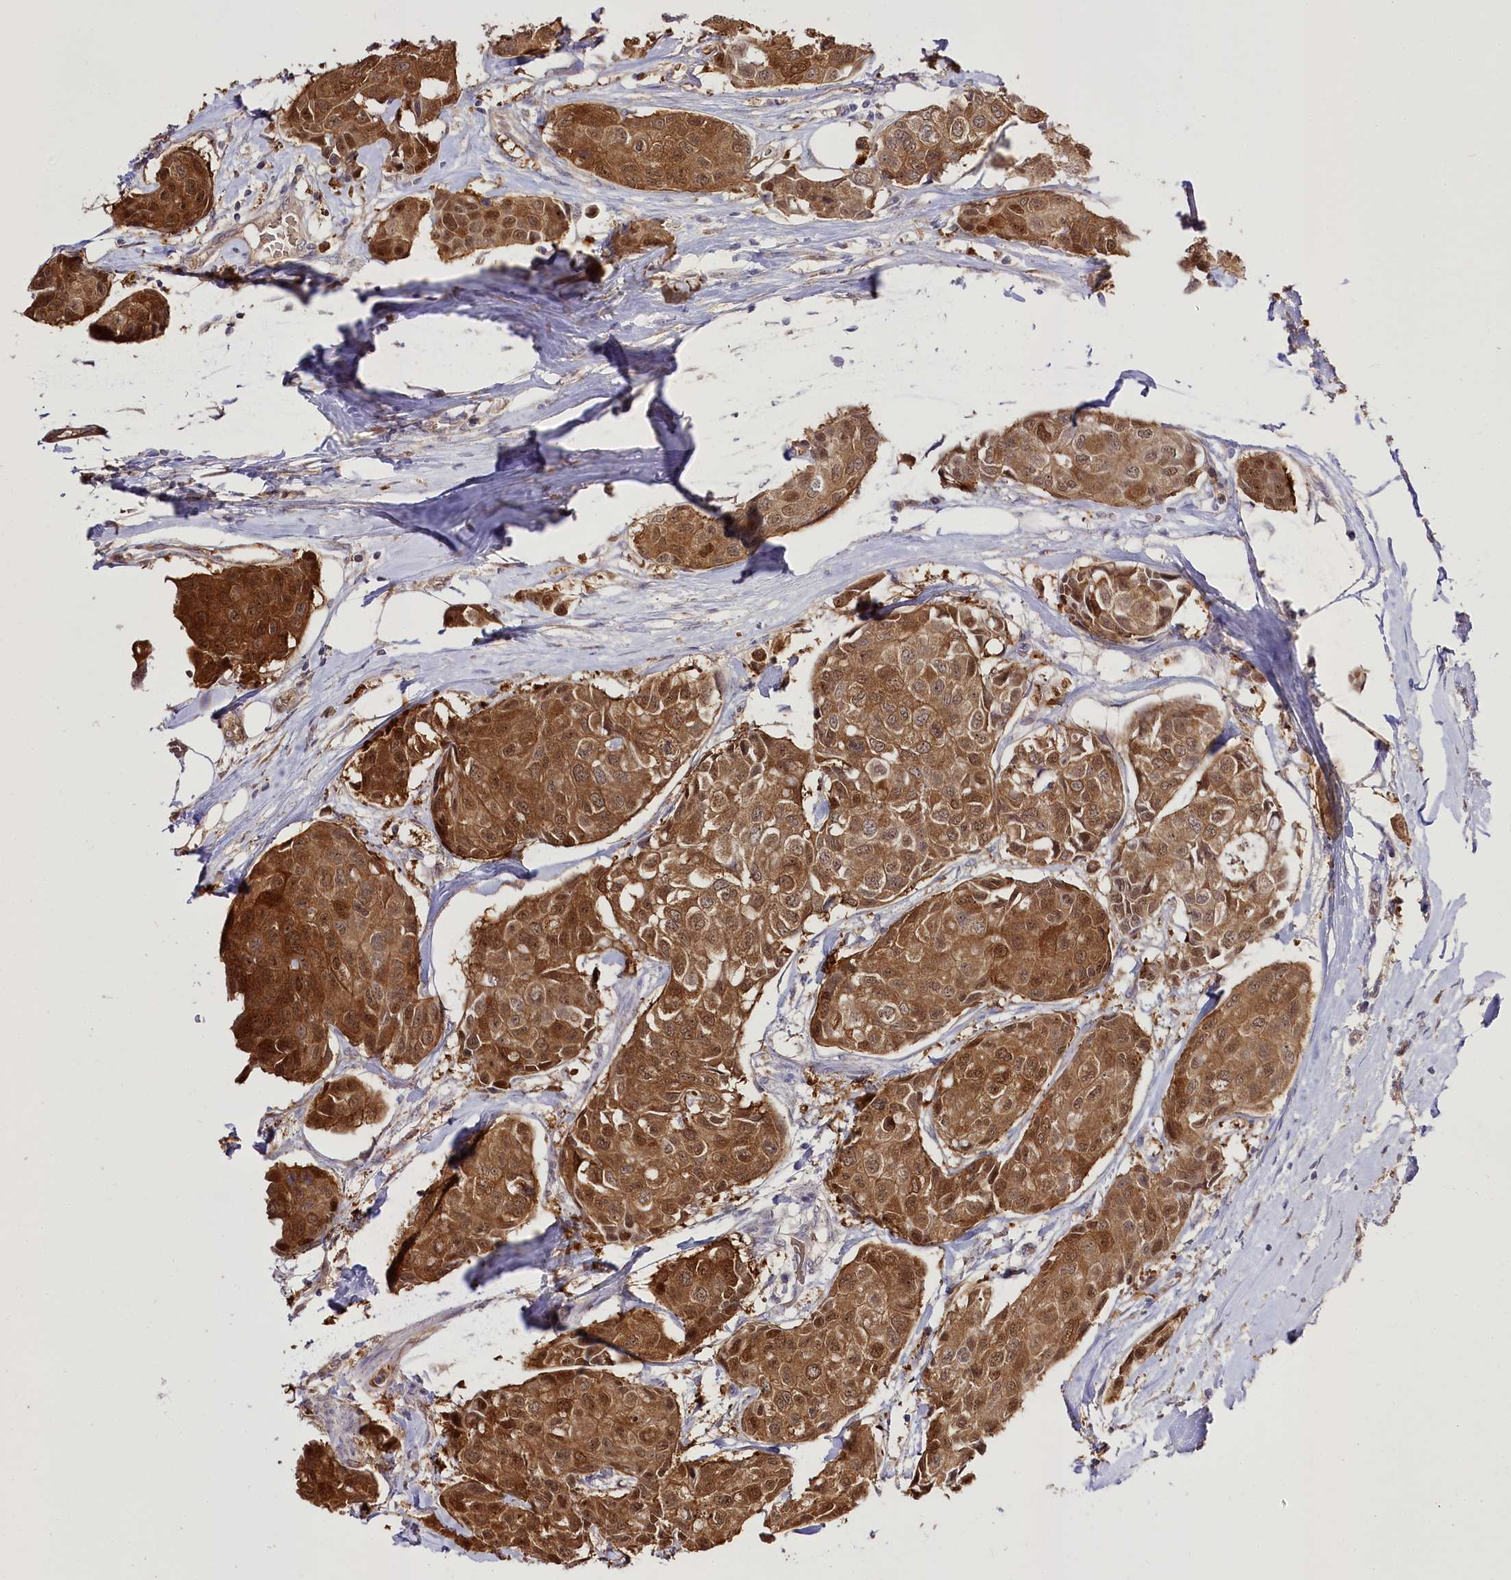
{"staining": {"intensity": "strong", "quantity": ">75%", "location": "cytoplasmic/membranous,nuclear"}, "tissue": "breast cancer", "cell_type": "Tumor cells", "image_type": "cancer", "snomed": [{"axis": "morphology", "description": "Duct carcinoma"}, {"axis": "topography", "description": "Breast"}], "caption": "High-magnification brightfield microscopy of breast cancer stained with DAB (brown) and counterstained with hematoxylin (blue). tumor cells exhibit strong cytoplasmic/membranous and nuclear expression is appreciated in approximately>75% of cells. Nuclei are stained in blue.", "gene": "R3HDM2", "patient": {"sex": "female", "age": 80}}